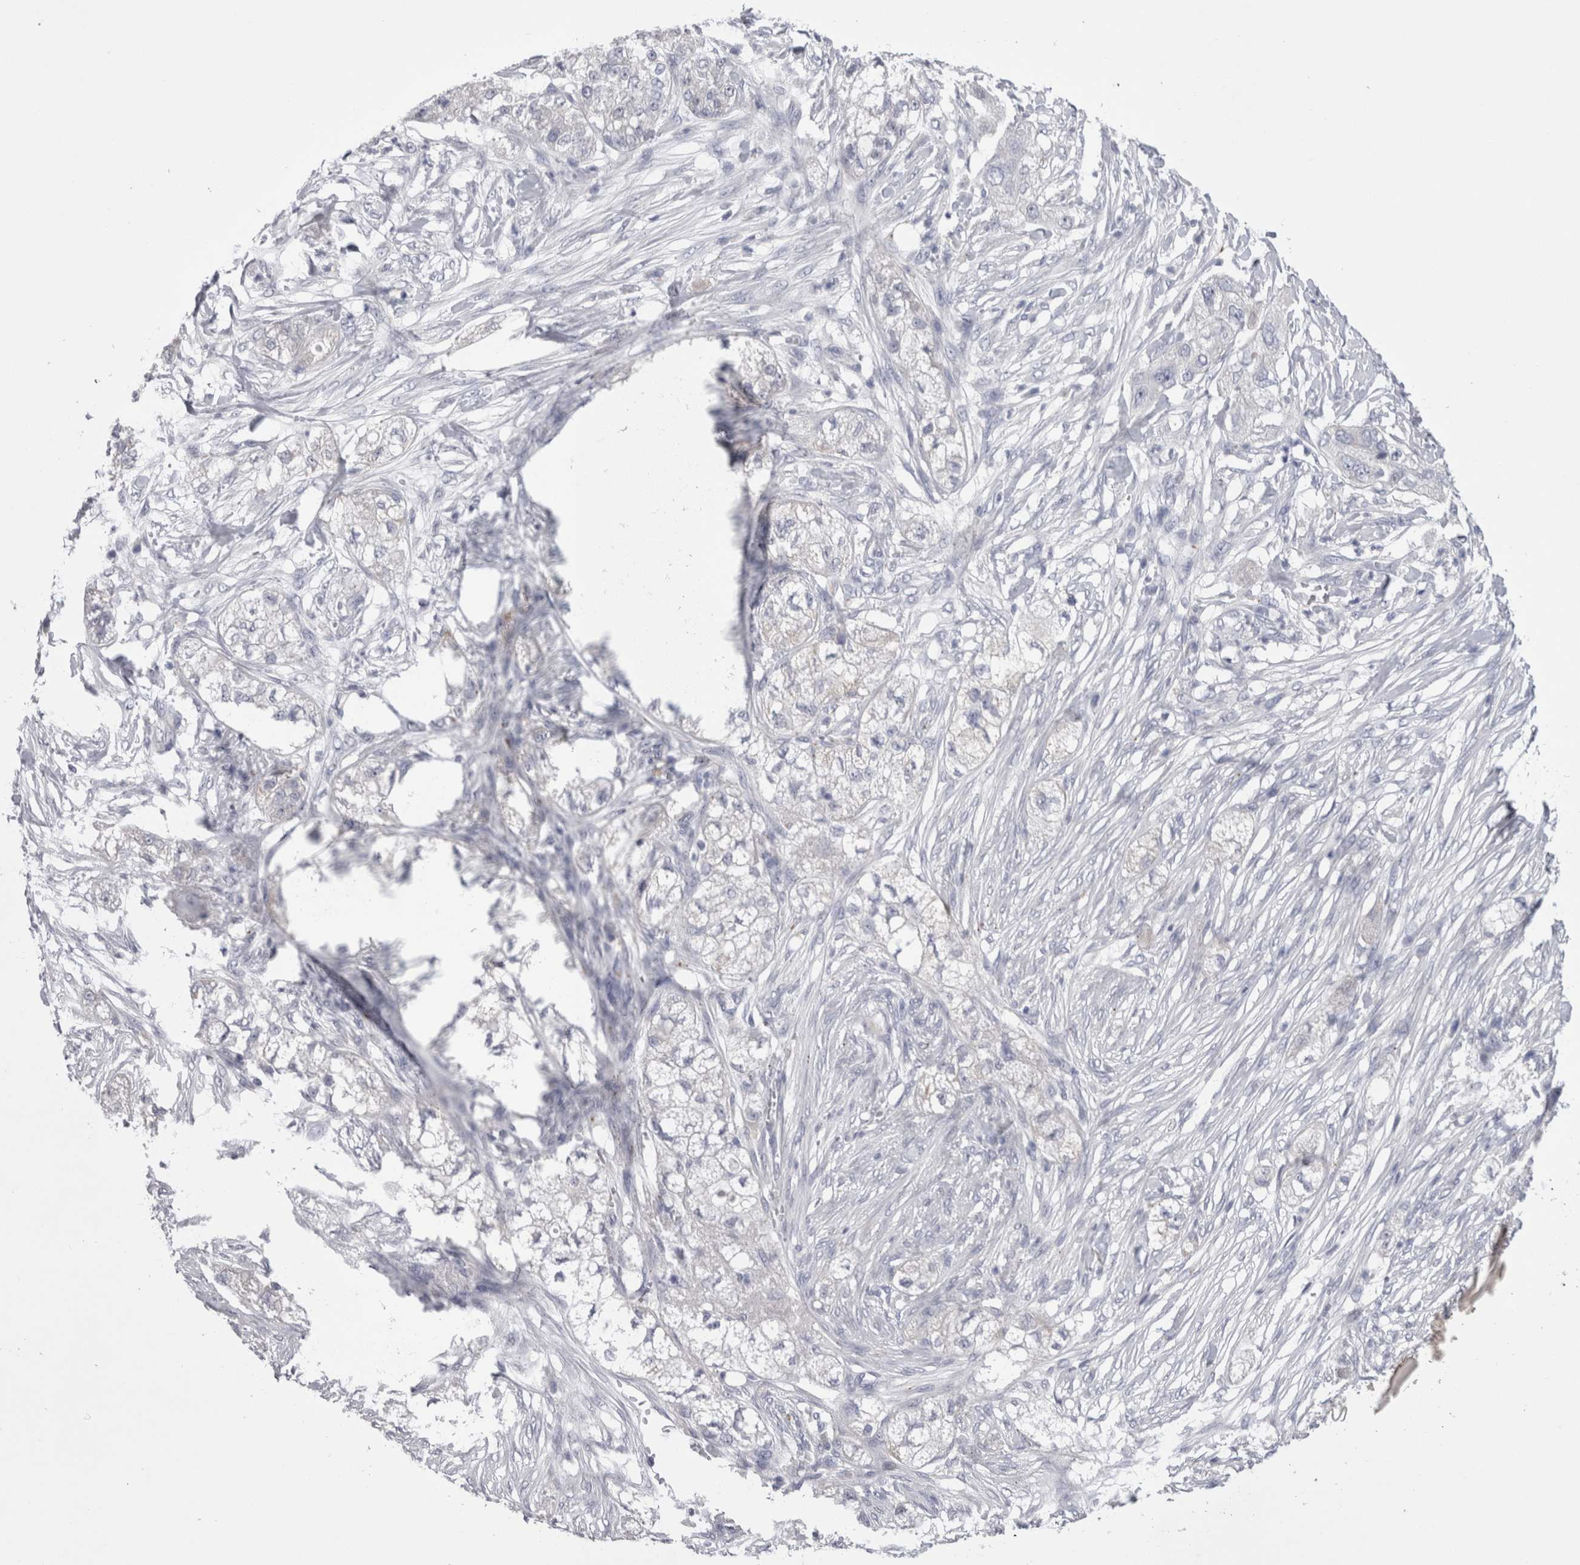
{"staining": {"intensity": "negative", "quantity": "none", "location": "none"}, "tissue": "pancreatic cancer", "cell_type": "Tumor cells", "image_type": "cancer", "snomed": [{"axis": "morphology", "description": "Adenocarcinoma, NOS"}, {"axis": "topography", "description": "Pancreas"}], "caption": "Immunohistochemical staining of pancreatic cancer (adenocarcinoma) reveals no significant staining in tumor cells.", "gene": "PWP2", "patient": {"sex": "female", "age": 78}}